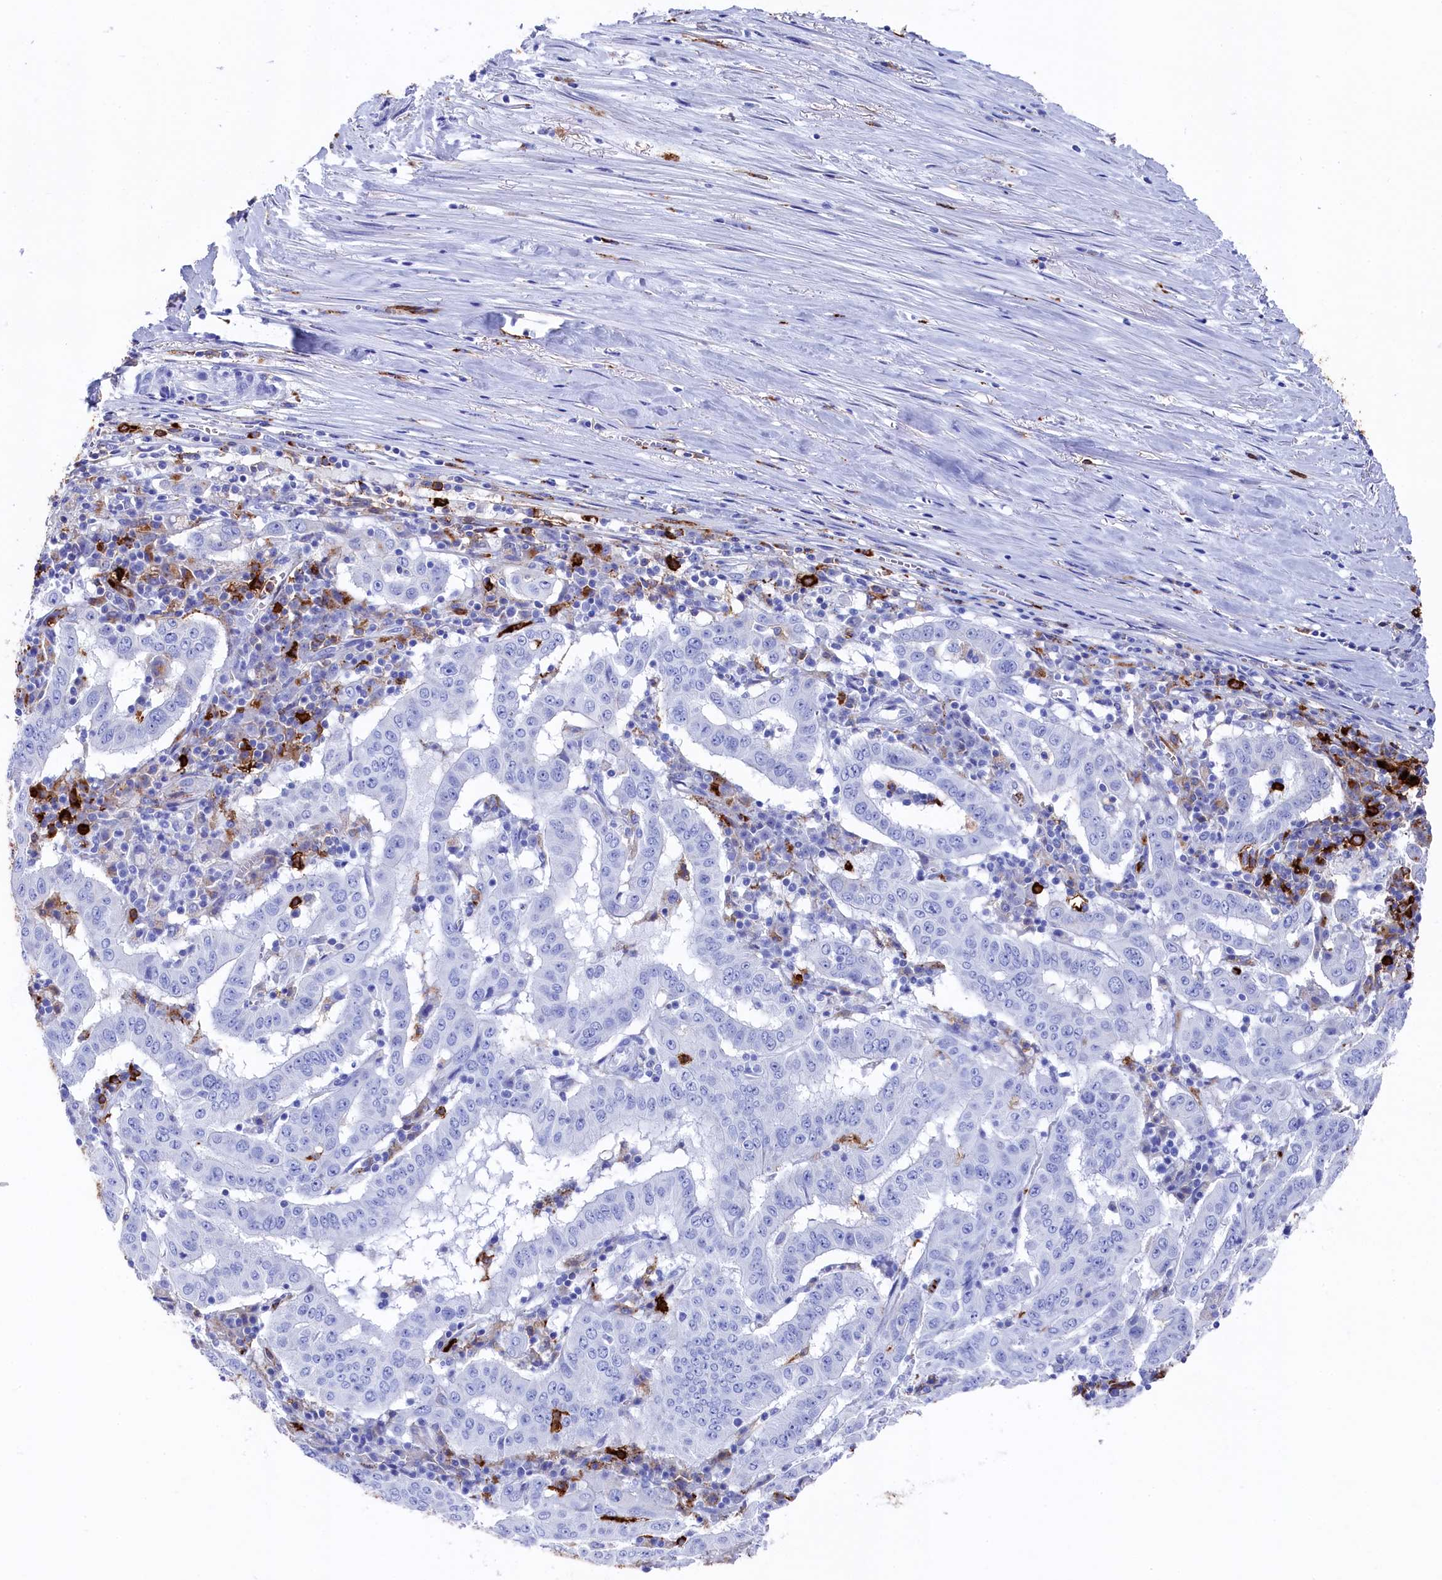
{"staining": {"intensity": "negative", "quantity": "none", "location": "none"}, "tissue": "pancreatic cancer", "cell_type": "Tumor cells", "image_type": "cancer", "snomed": [{"axis": "morphology", "description": "Adenocarcinoma, NOS"}, {"axis": "topography", "description": "Pancreas"}], "caption": "The immunohistochemistry image has no significant expression in tumor cells of adenocarcinoma (pancreatic) tissue. (IHC, brightfield microscopy, high magnification).", "gene": "PLAC8", "patient": {"sex": "male", "age": 63}}